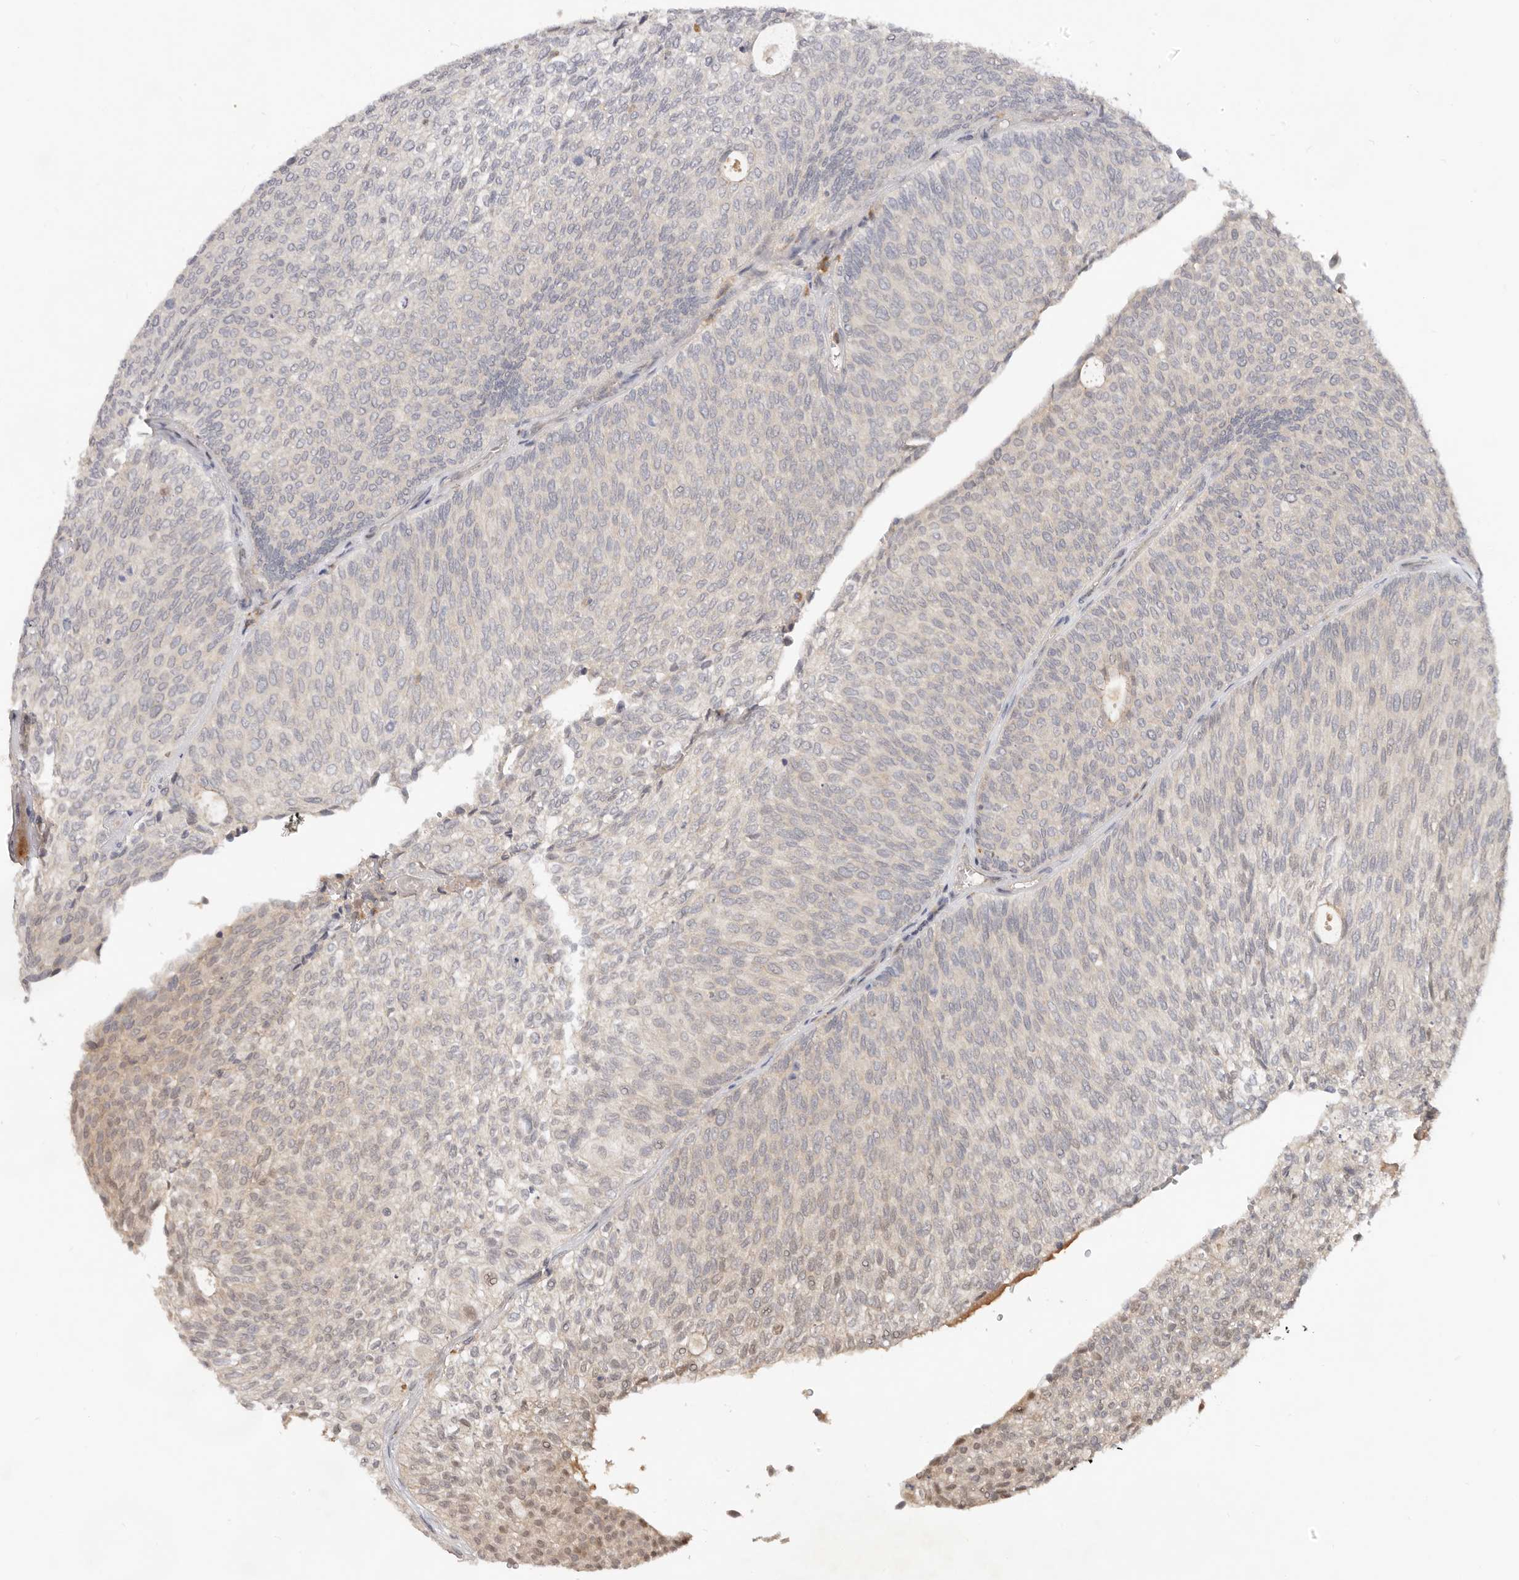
{"staining": {"intensity": "weak", "quantity": "<25%", "location": "cytoplasmic/membranous,nuclear"}, "tissue": "urothelial cancer", "cell_type": "Tumor cells", "image_type": "cancer", "snomed": [{"axis": "morphology", "description": "Urothelial carcinoma, Low grade"}, {"axis": "topography", "description": "Urinary bladder"}], "caption": "High magnification brightfield microscopy of urothelial cancer stained with DAB (brown) and counterstained with hematoxylin (blue): tumor cells show no significant staining.", "gene": "USP49", "patient": {"sex": "female", "age": 79}}